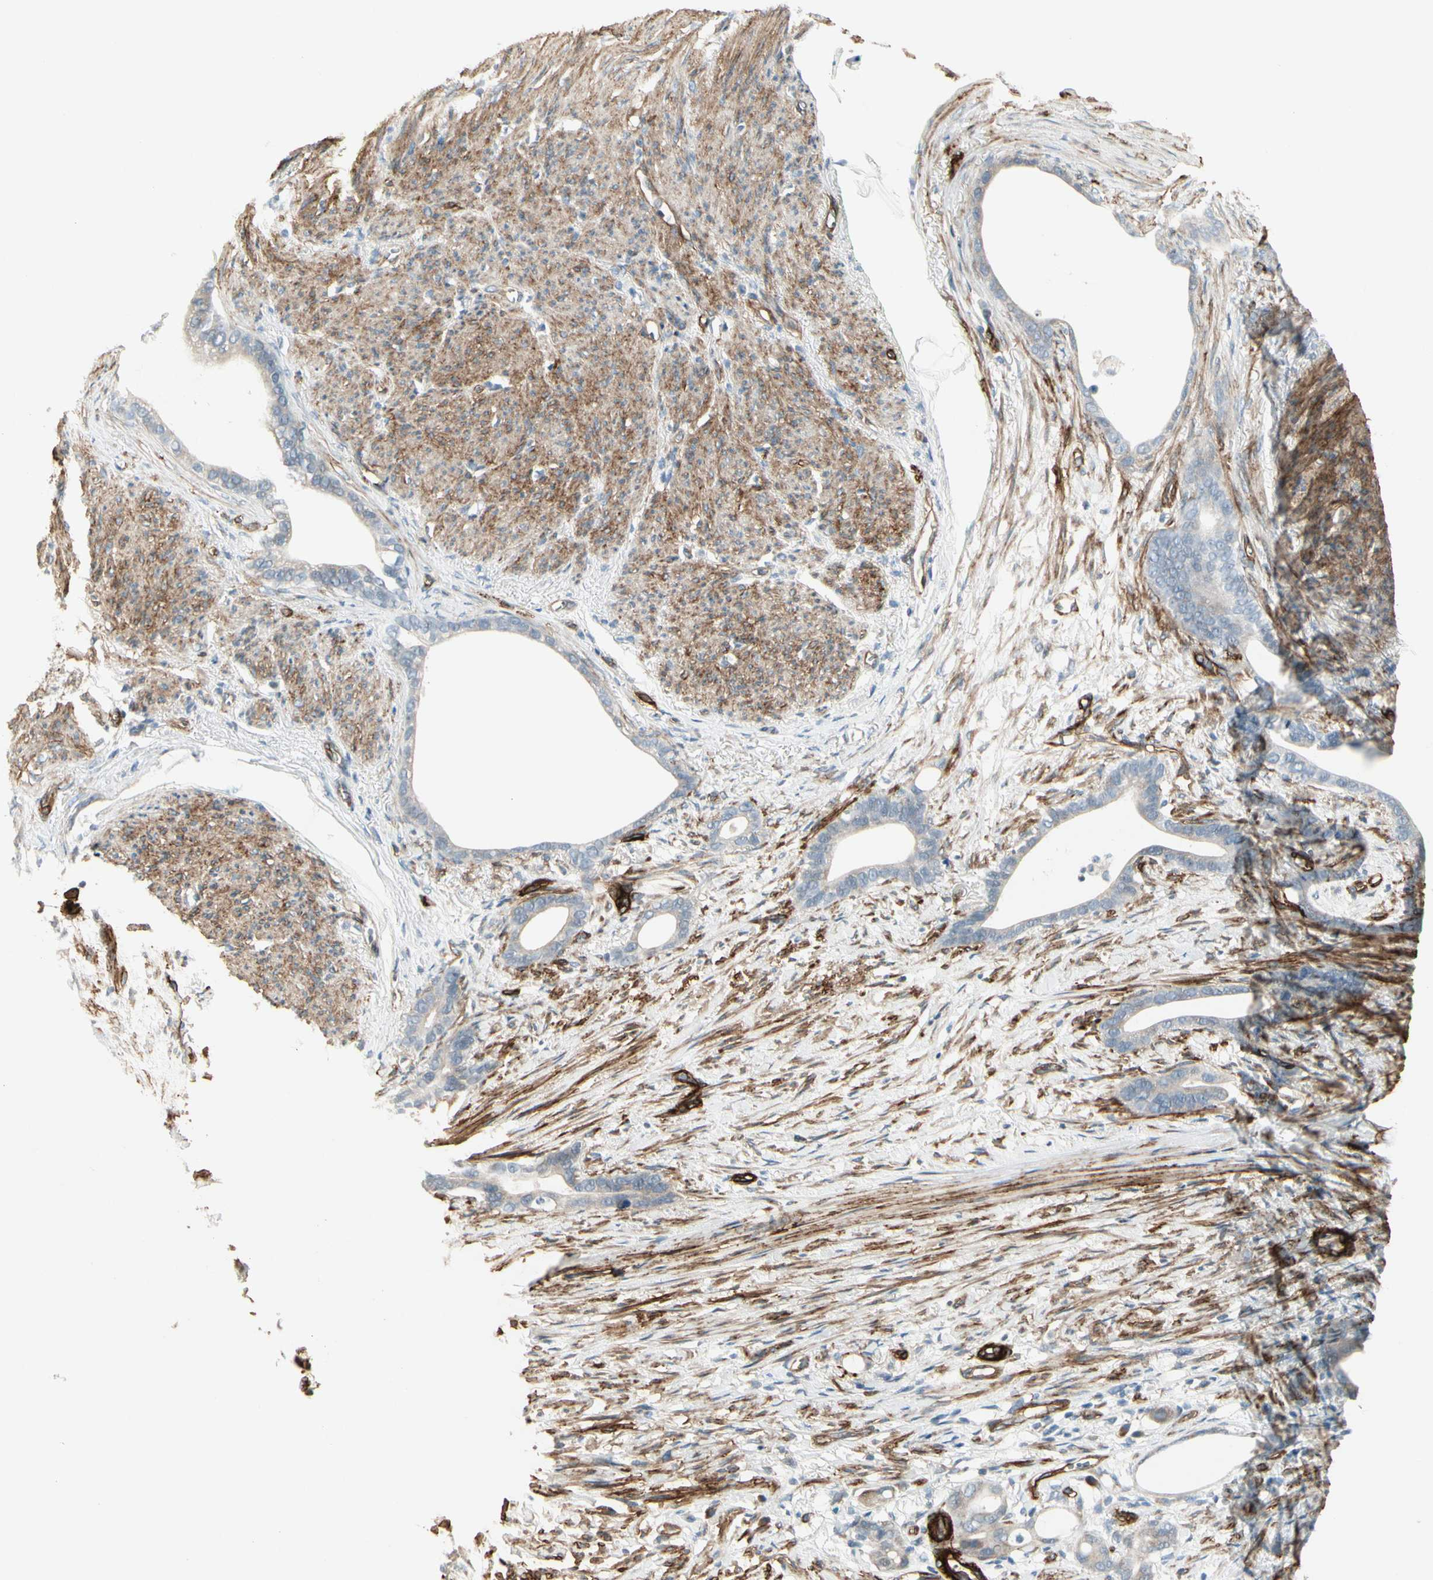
{"staining": {"intensity": "negative", "quantity": "none", "location": "none"}, "tissue": "stomach cancer", "cell_type": "Tumor cells", "image_type": "cancer", "snomed": [{"axis": "morphology", "description": "Adenocarcinoma, NOS"}, {"axis": "topography", "description": "Stomach"}], "caption": "Stomach cancer was stained to show a protein in brown. There is no significant expression in tumor cells.", "gene": "MCAM", "patient": {"sex": "female", "age": 75}}